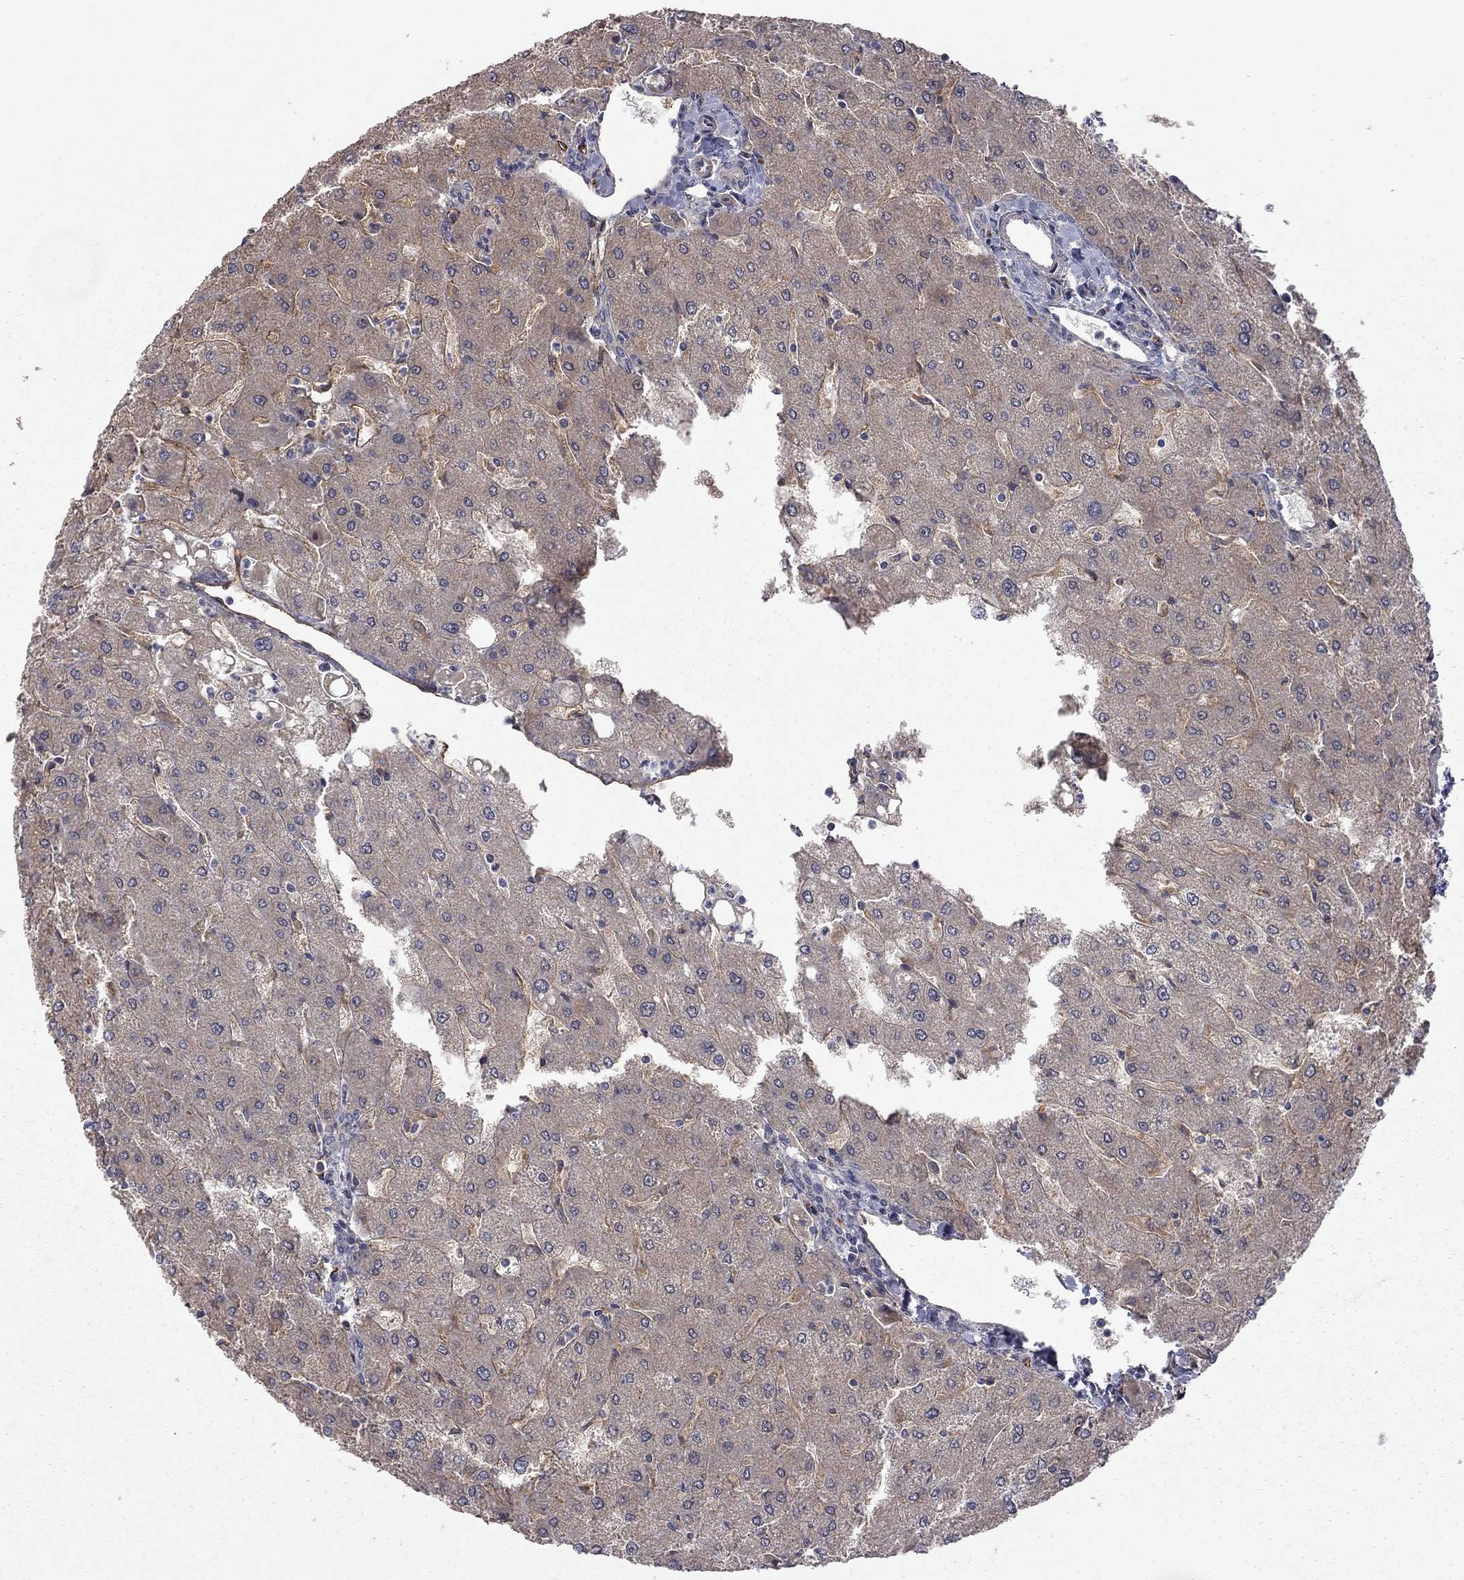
{"staining": {"intensity": "negative", "quantity": "none", "location": "none"}, "tissue": "liver", "cell_type": "Cholangiocytes", "image_type": "normal", "snomed": [{"axis": "morphology", "description": "Normal tissue, NOS"}, {"axis": "topography", "description": "Liver"}], "caption": "Unremarkable liver was stained to show a protein in brown. There is no significant positivity in cholangiocytes. The staining is performed using DAB brown chromogen with nuclei counter-stained in using hematoxylin.", "gene": "EXOC3L2", "patient": {"sex": "male", "age": 67}}